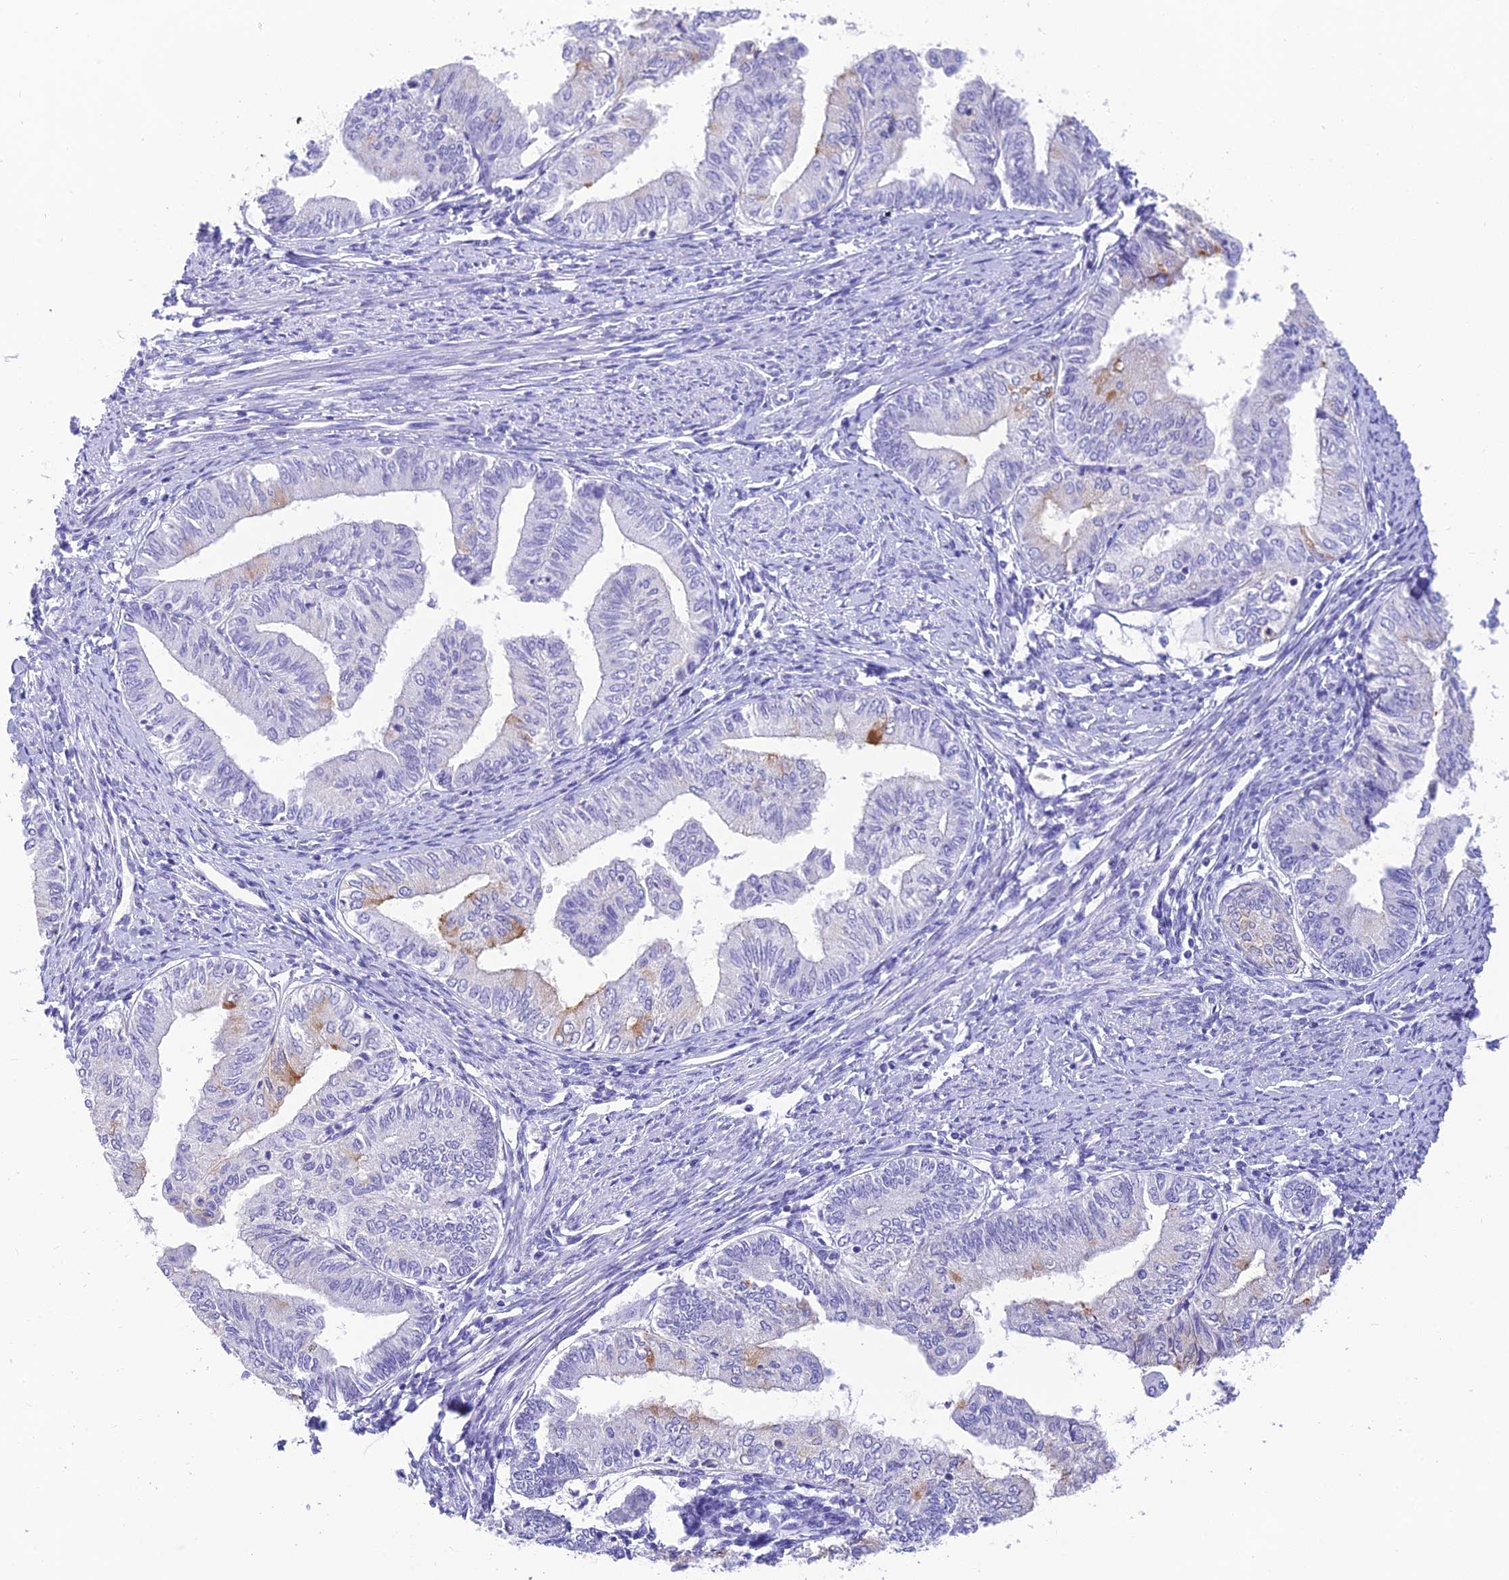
{"staining": {"intensity": "negative", "quantity": "none", "location": "none"}, "tissue": "endometrial cancer", "cell_type": "Tumor cells", "image_type": "cancer", "snomed": [{"axis": "morphology", "description": "Adenocarcinoma, NOS"}, {"axis": "topography", "description": "Endometrium"}], "caption": "Image shows no significant protein positivity in tumor cells of adenocarcinoma (endometrial).", "gene": "KDELR3", "patient": {"sex": "female", "age": 66}}